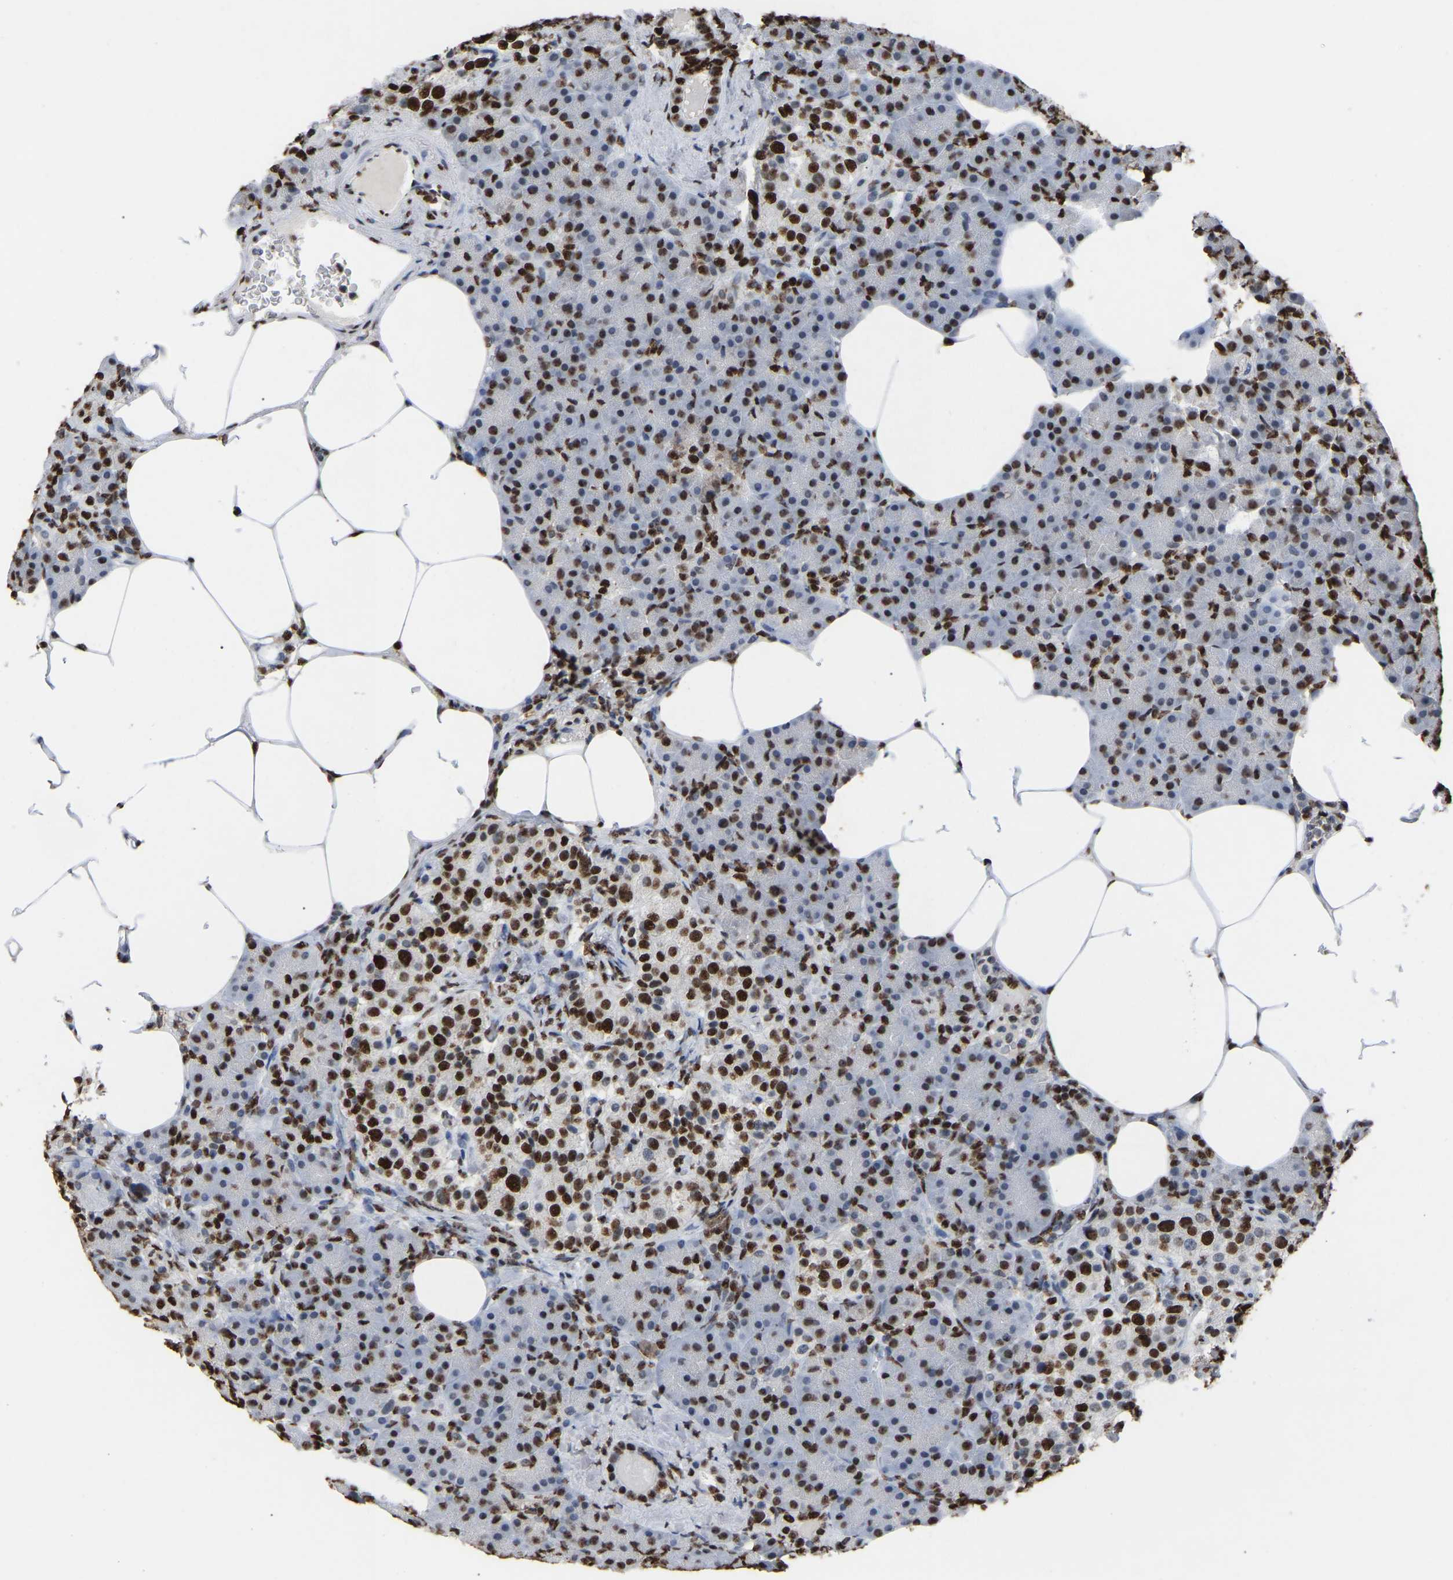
{"staining": {"intensity": "strong", "quantity": ">75%", "location": "nuclear"}, "tissue": "pancreas", "cell_type": "Exocrine glandular cells", "image_type": "normal", "snomed": [{"axis": "morphology", "description": "Normal tissue, NOS"}, {"axis": "topography", "description": "Pancreas"}], "caption": "Strong nuclear staining is present in about >75% of exocrine glandular cells in normal pancreas.", "gene": "RBL2", "patient": {"sex": "female", "age": 70}}